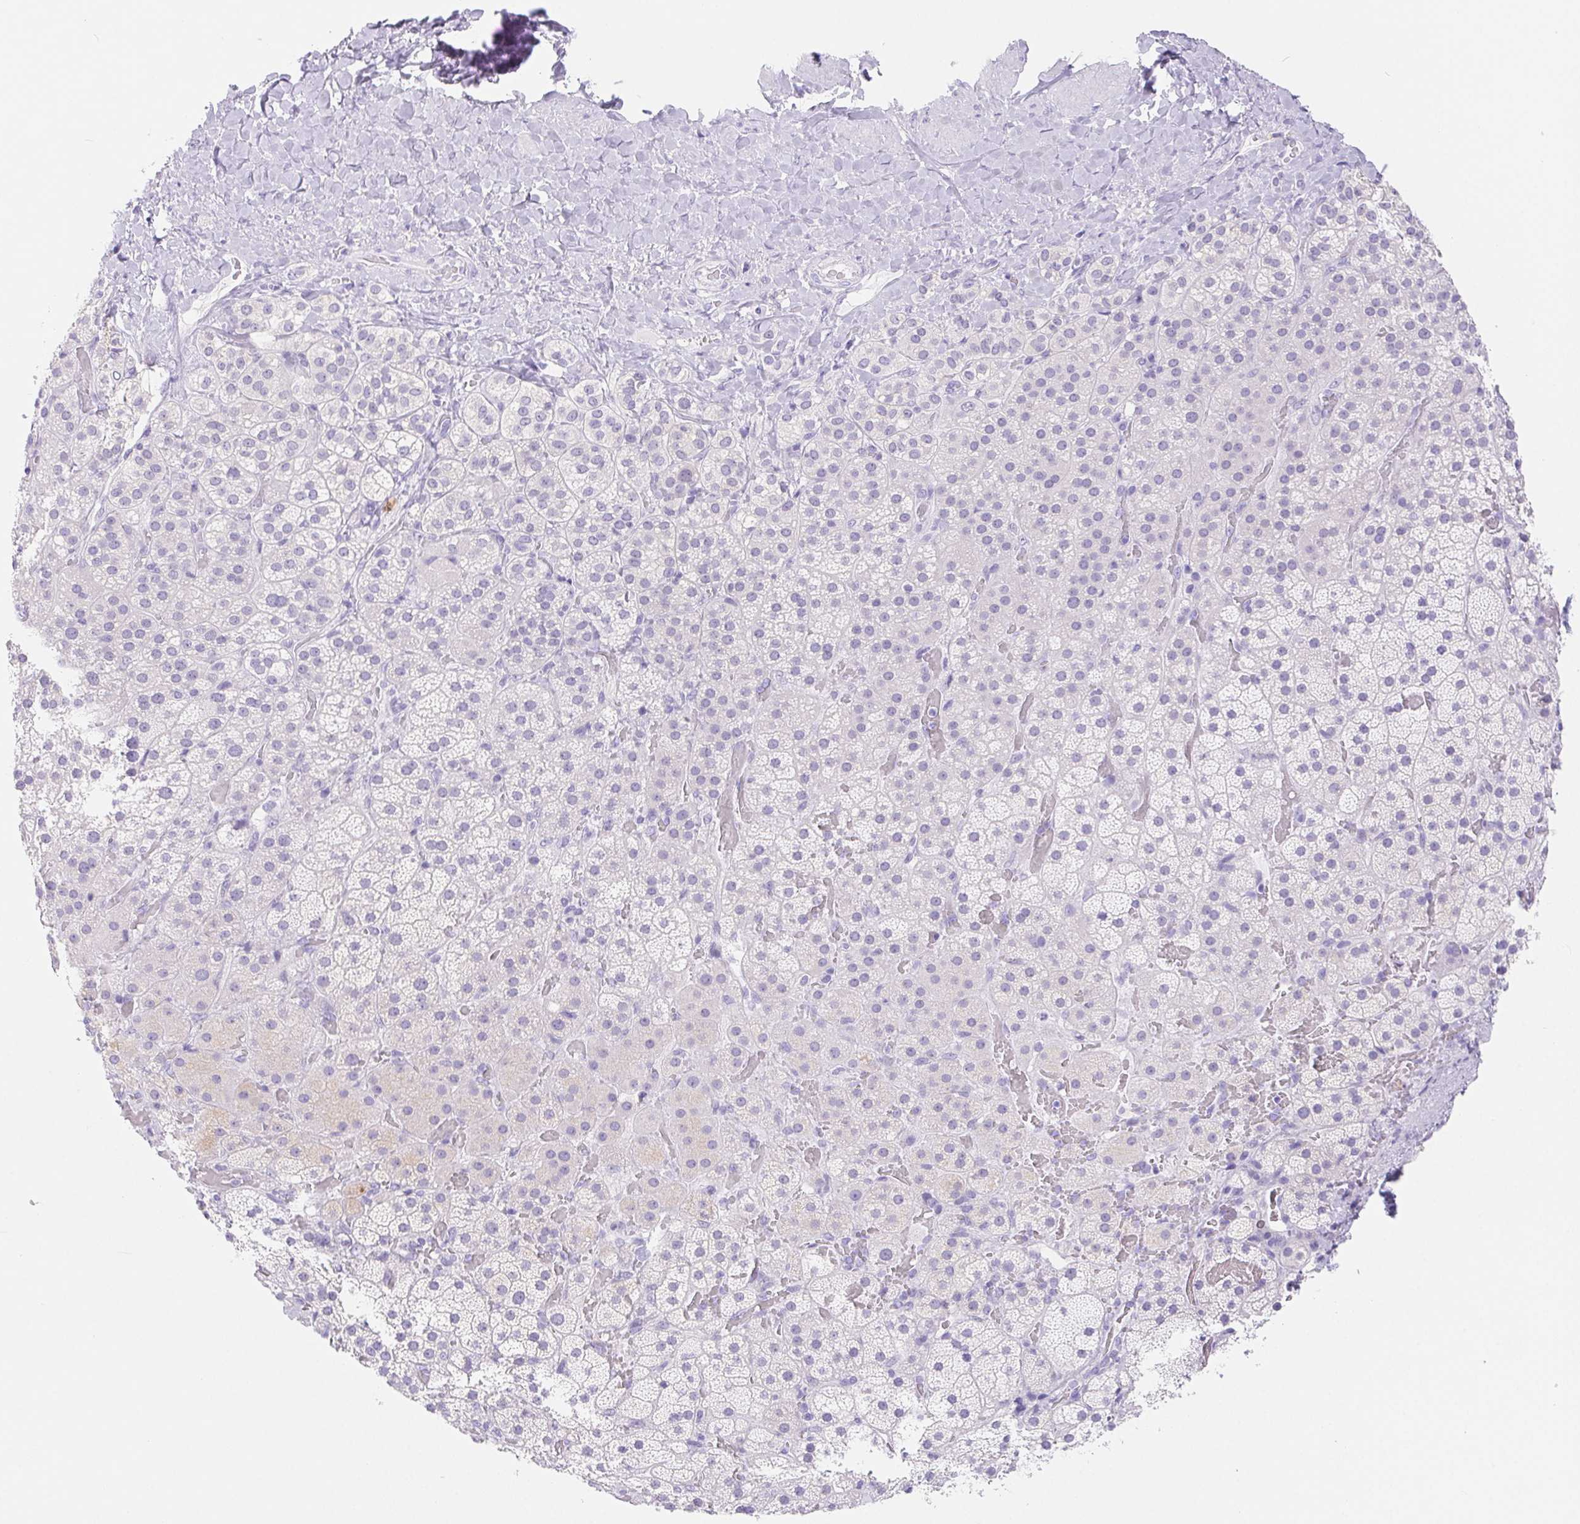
{"staining": {"intensity": "negative", "quantity": "none", "location": "none"}, "tissue": "adrenal gland", "cell_type": "Glandular cells", "image_type": "normal", "snomed": [{"axis": "morphology", "description": "Normal tissue, NOS"}, {"axis": "topography", "description": "Adrenal gland"}], "caption": "There is no significant positivity in glandular cells of adrenal gland.", "gene": "PNLIP", "patient": {"sex": "male", "age": 57}}